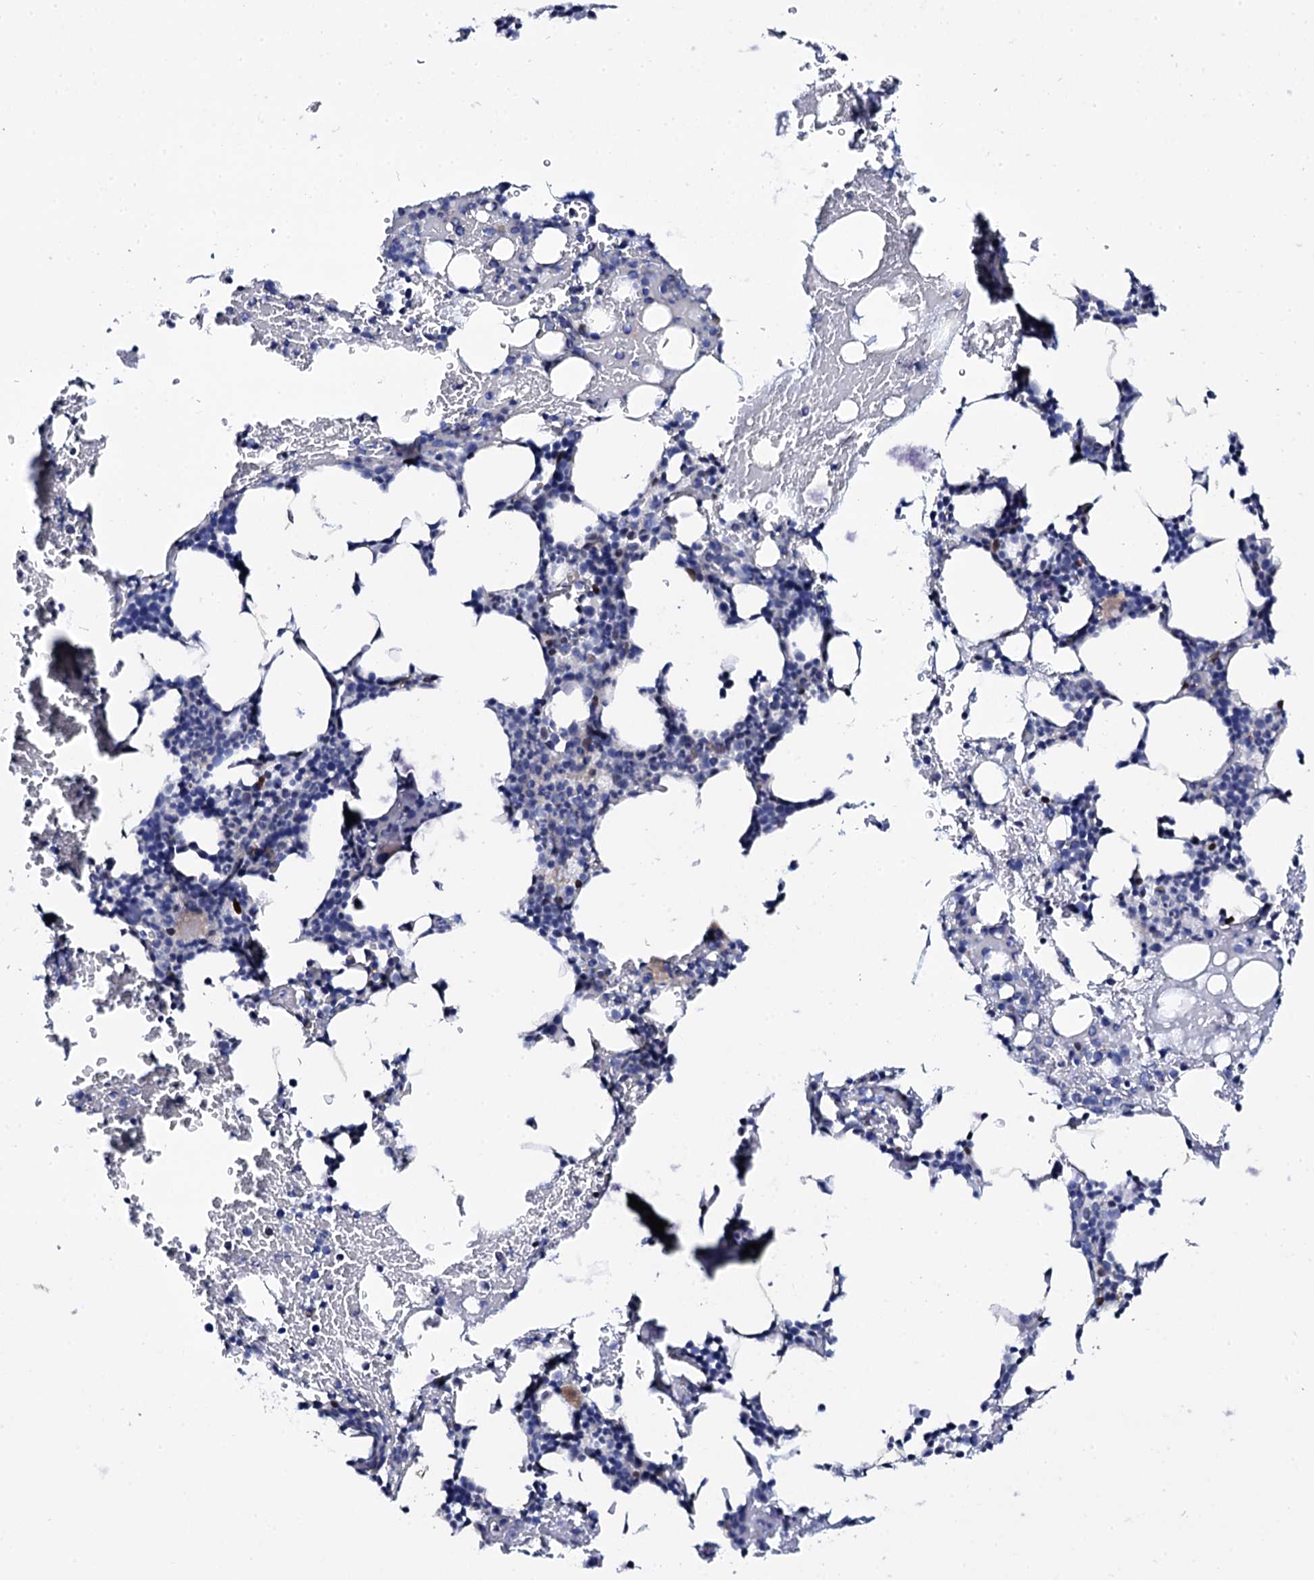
{"staining": {"intensity": "negative", "quantity": "none", "location": "none"}, "tissue": "bone marrow", "cell_type": "Hematopoietic cells", "image_type": "normal", "snomed": [{"axis": "morphology", "description": "Normal tissue, NOS"}, {"axis": "morphology", "description": "Inflammation, NOS"}, {"axis": "topography", "description": "Bone marrow"}], "caption": "Immunohistochemical staining of normal bone marrow reveals no significant staining in hematopoietic cells.", "gene": "NPM2", "patient": {"sex": "male", "age": 41}}